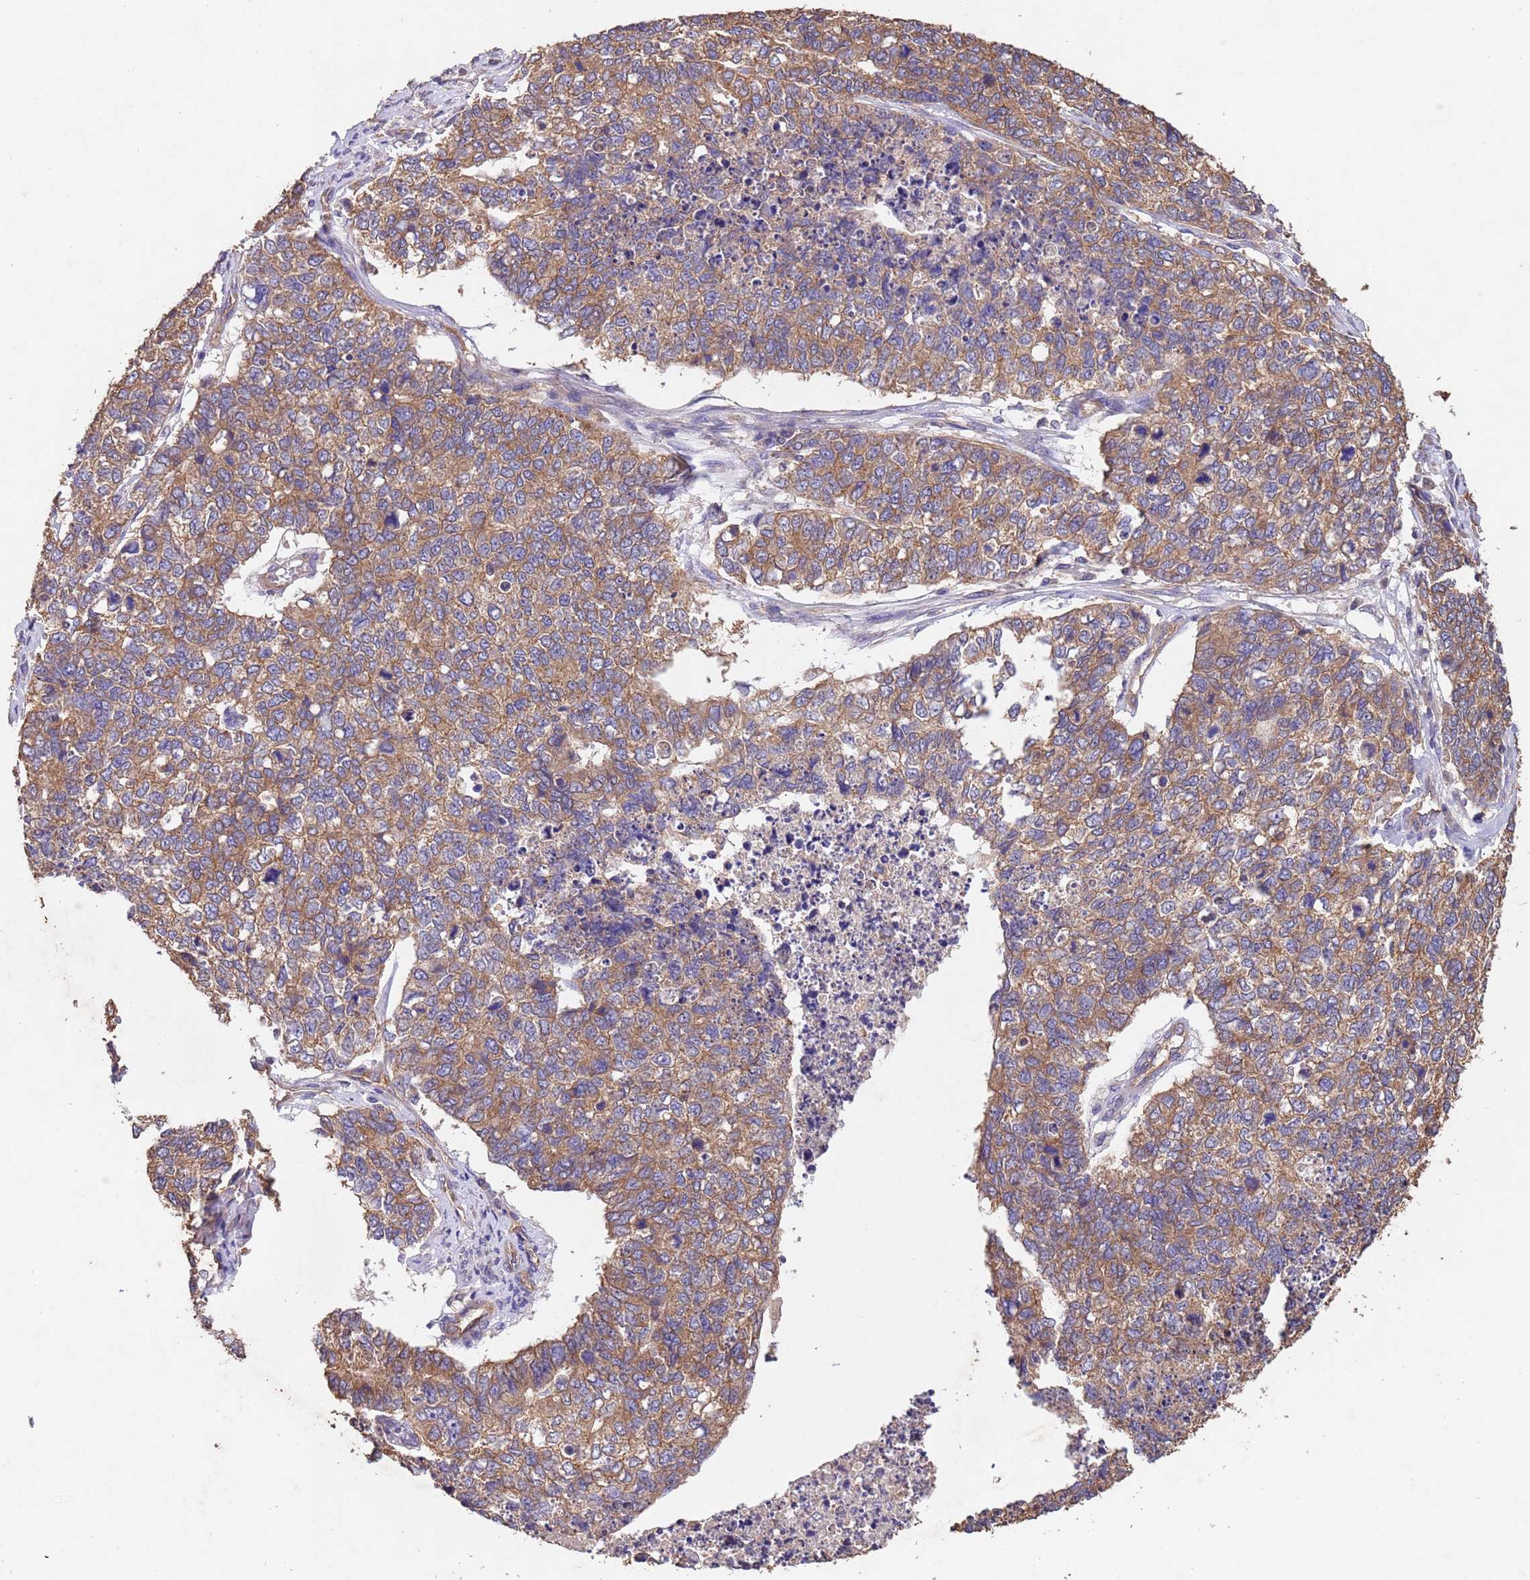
{"staining": {"intensity": "moderate", "quantity": ">75%", "location": "cytoplasmic/membranous"}, "tissue": "cervical cancer", "cell_type": "Tumor cells", "image_type": "cancer", "snomed": [{"axis": "morphology", "description": "Squamous cell carcinoma, NOS"}, {"axis": "topography", "description": "Cervix"}], "caption": "Immunohistochemistry (IHC) of human cervical cancer (squamous cell carcinoma) exhibits medium levels of moderate cytoplasmic/membranous positivity in about >75% of tumor cells.", "gene": "MTX3", "patient": {"sex": "female", "age": 63}}